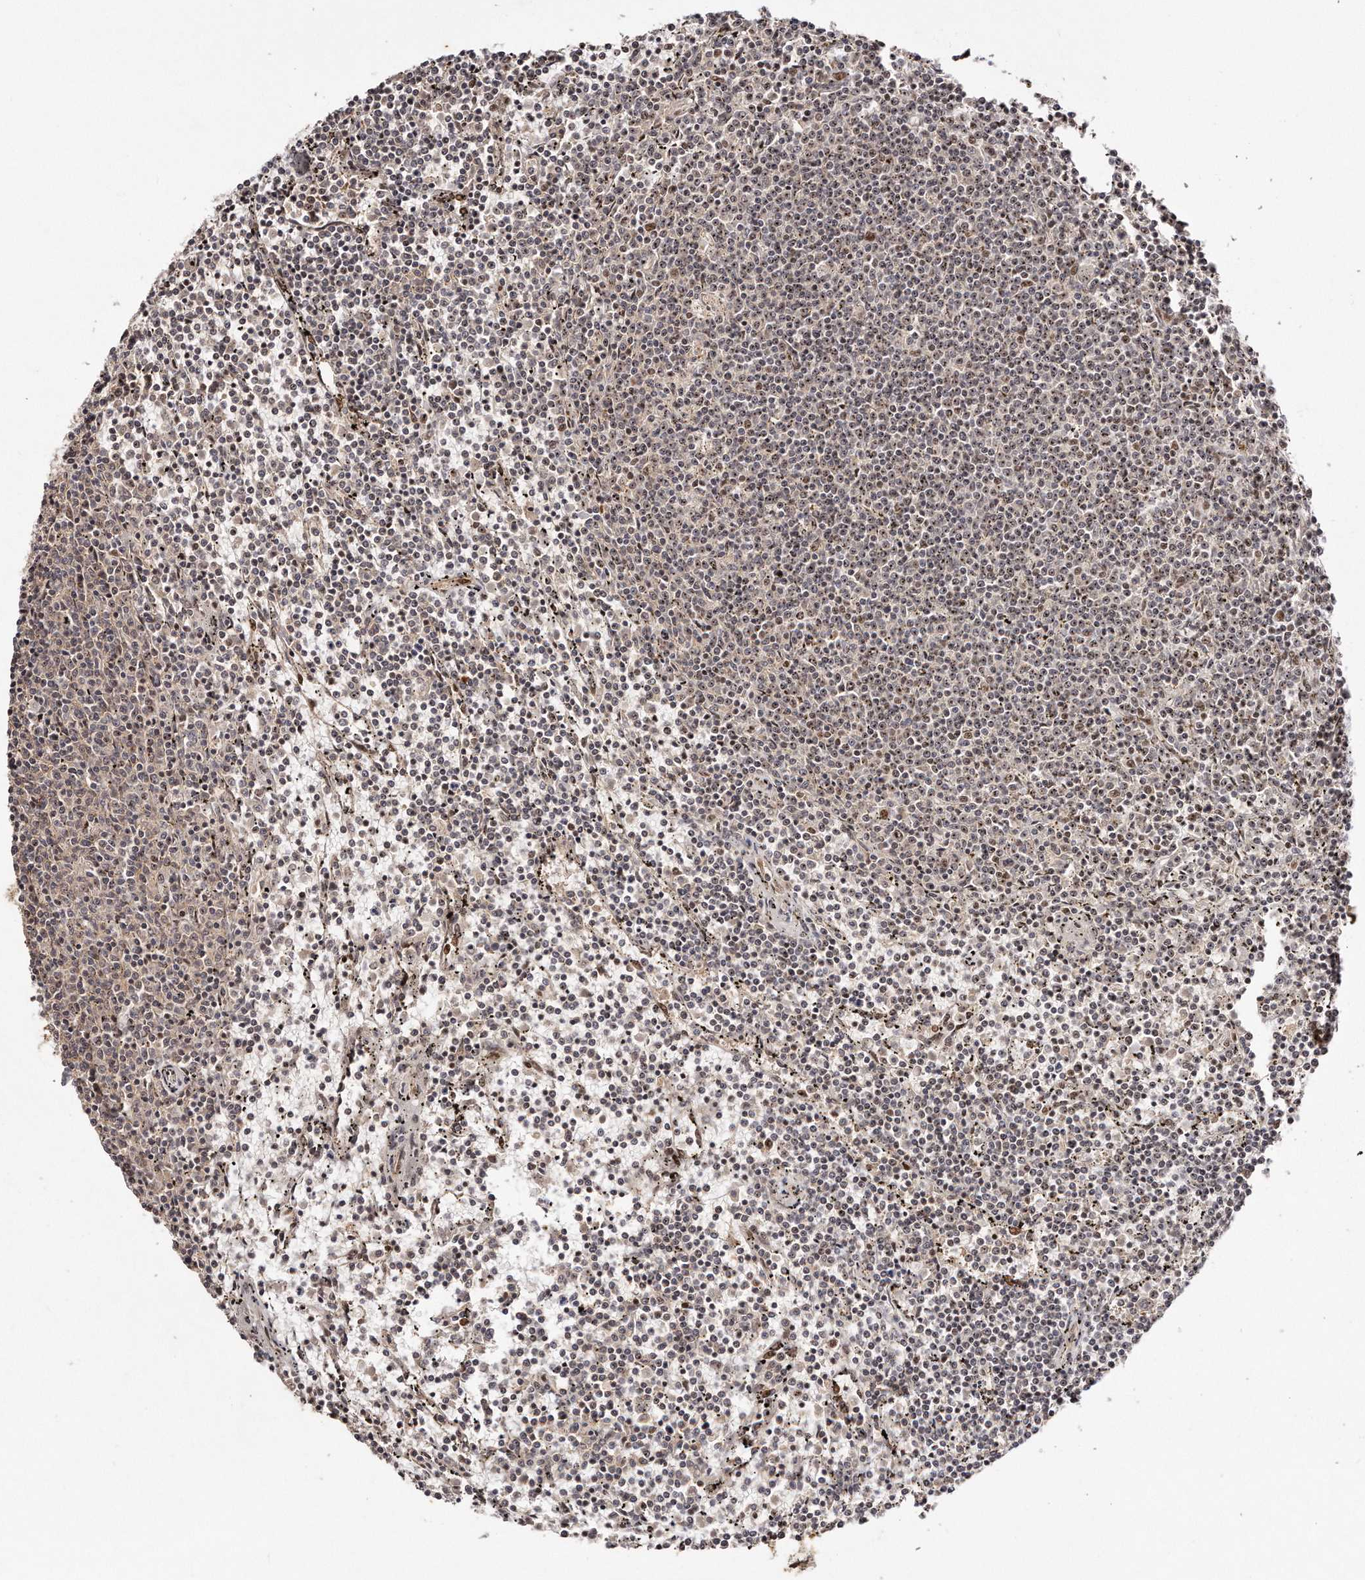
{"staining": {"intensity": "moderate", "quantity": ">75%", "location": "nuclear"}, "tissue": "lymphoma", "cell_type": "Tumor cells", "image_type": "cancer", "snomed": [{"axis": "morphology", "description": "Malignant lymphoma, non-Hodgkin's type, Low grade"}, {"axis": "topography", "description": "Spleen"}], "caption": "An IHC histopathology image of tumor tissue is shown. Protein staining in brown highlights moderate nuclear positivity in lymphoma within tumor cells. (brown staining indicates protein expression, while blue staining denotes nuclei).", "gene": "SOX4", "patient": {"sex": "female", "age": 50}}